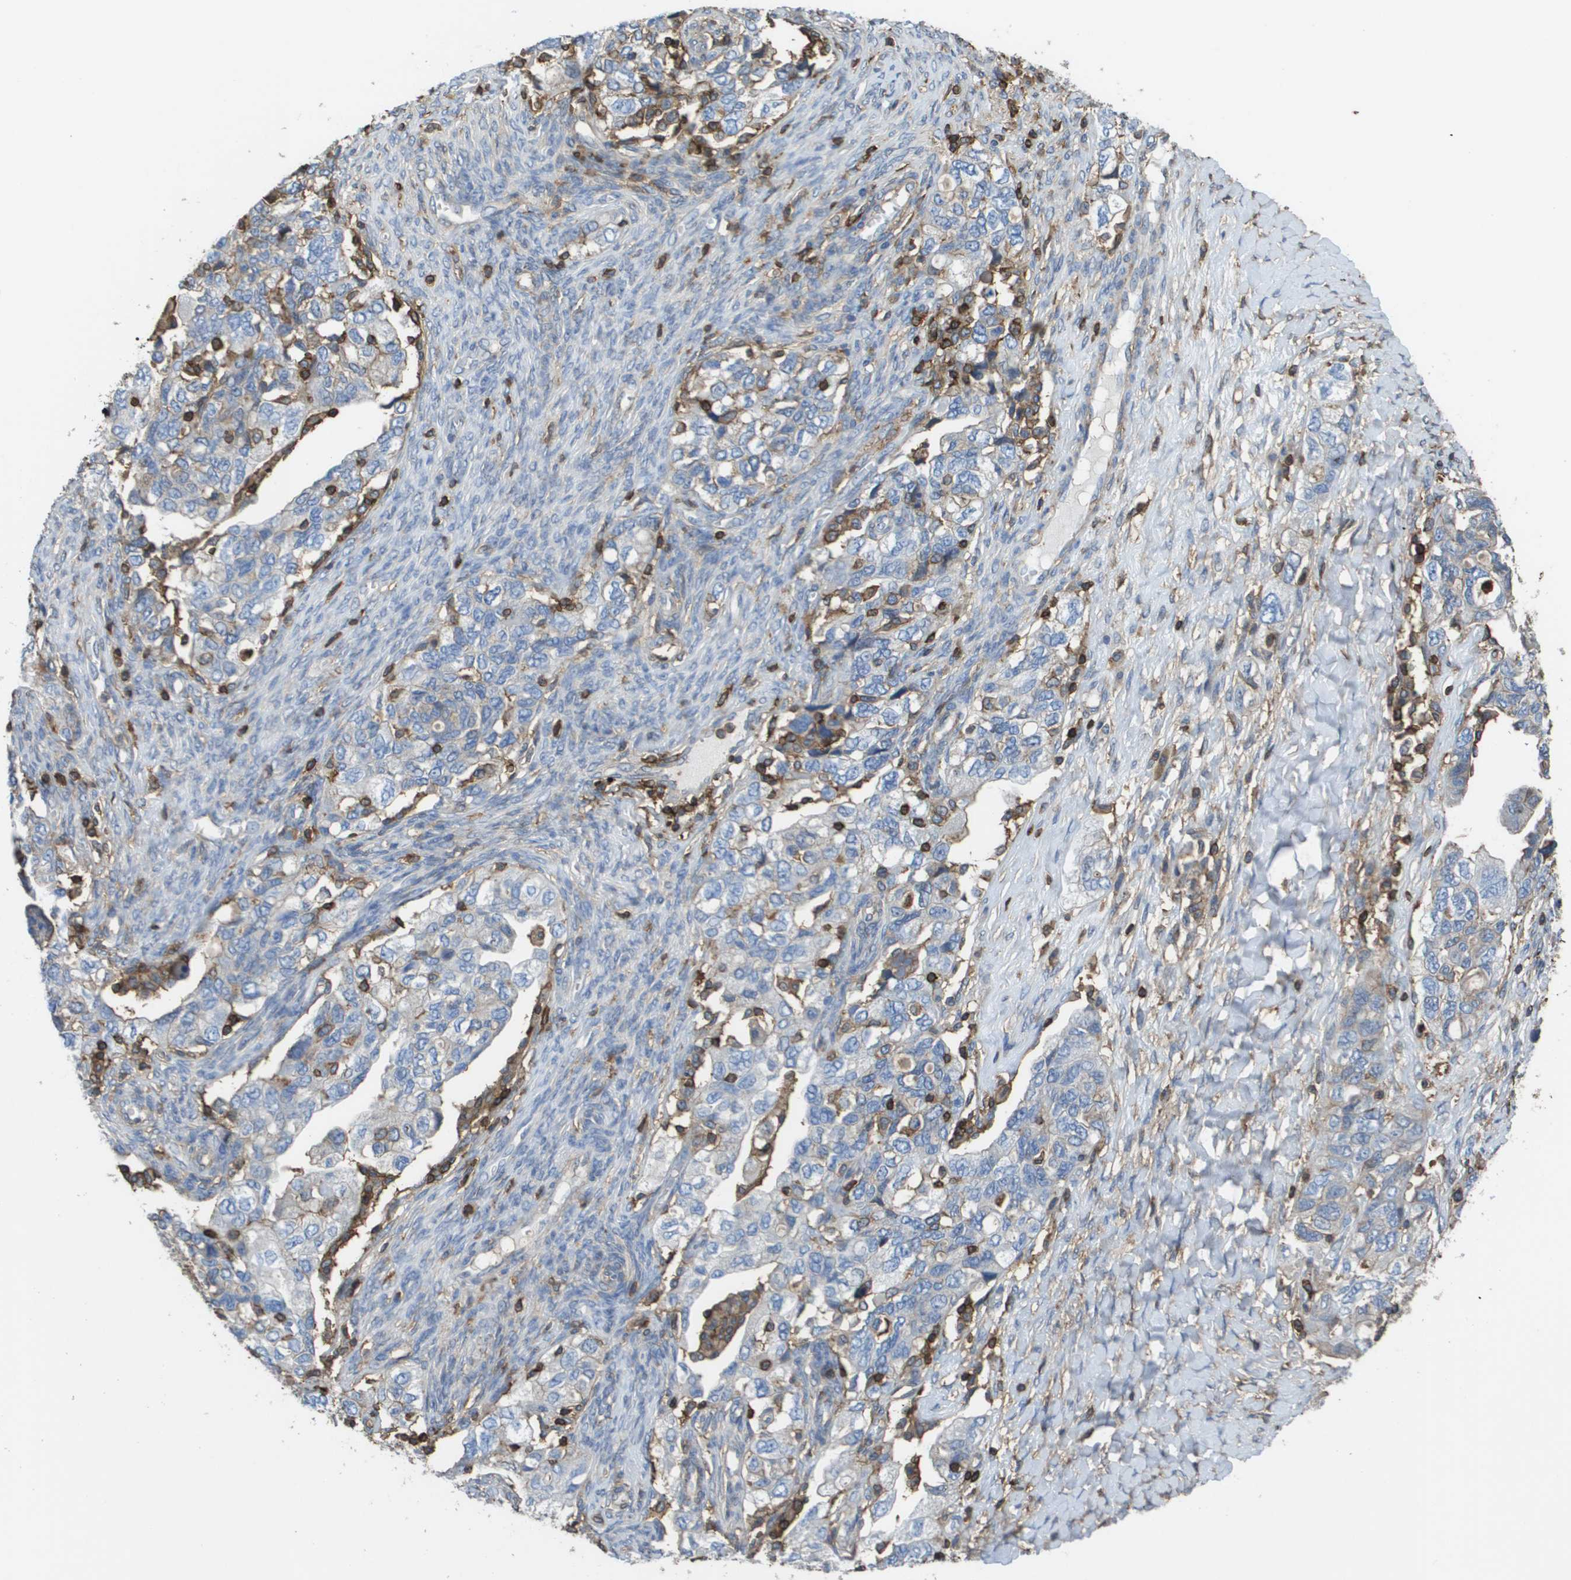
{"staining": {"intensity": "negative", "quantity": "none", "location": "none"}, "tissue": "ovarian cancer", "cell_type": "Tumor cells", "image_type": "cancer", "snomed": [{"axis": "morphology", "description": "Carcinoma, NOS"}, {"axis": "morphology", "description": "Cystadenocarcinoma, serous, NOS"}, {"axis": "topography", "description": "Ovary"}], "caption": "Ovarian cancer was stained to show a protein in brown. There is no significant staining in tumor cells.", "gene": "PASK", "patient": {"sex": "female", "age": 69}}